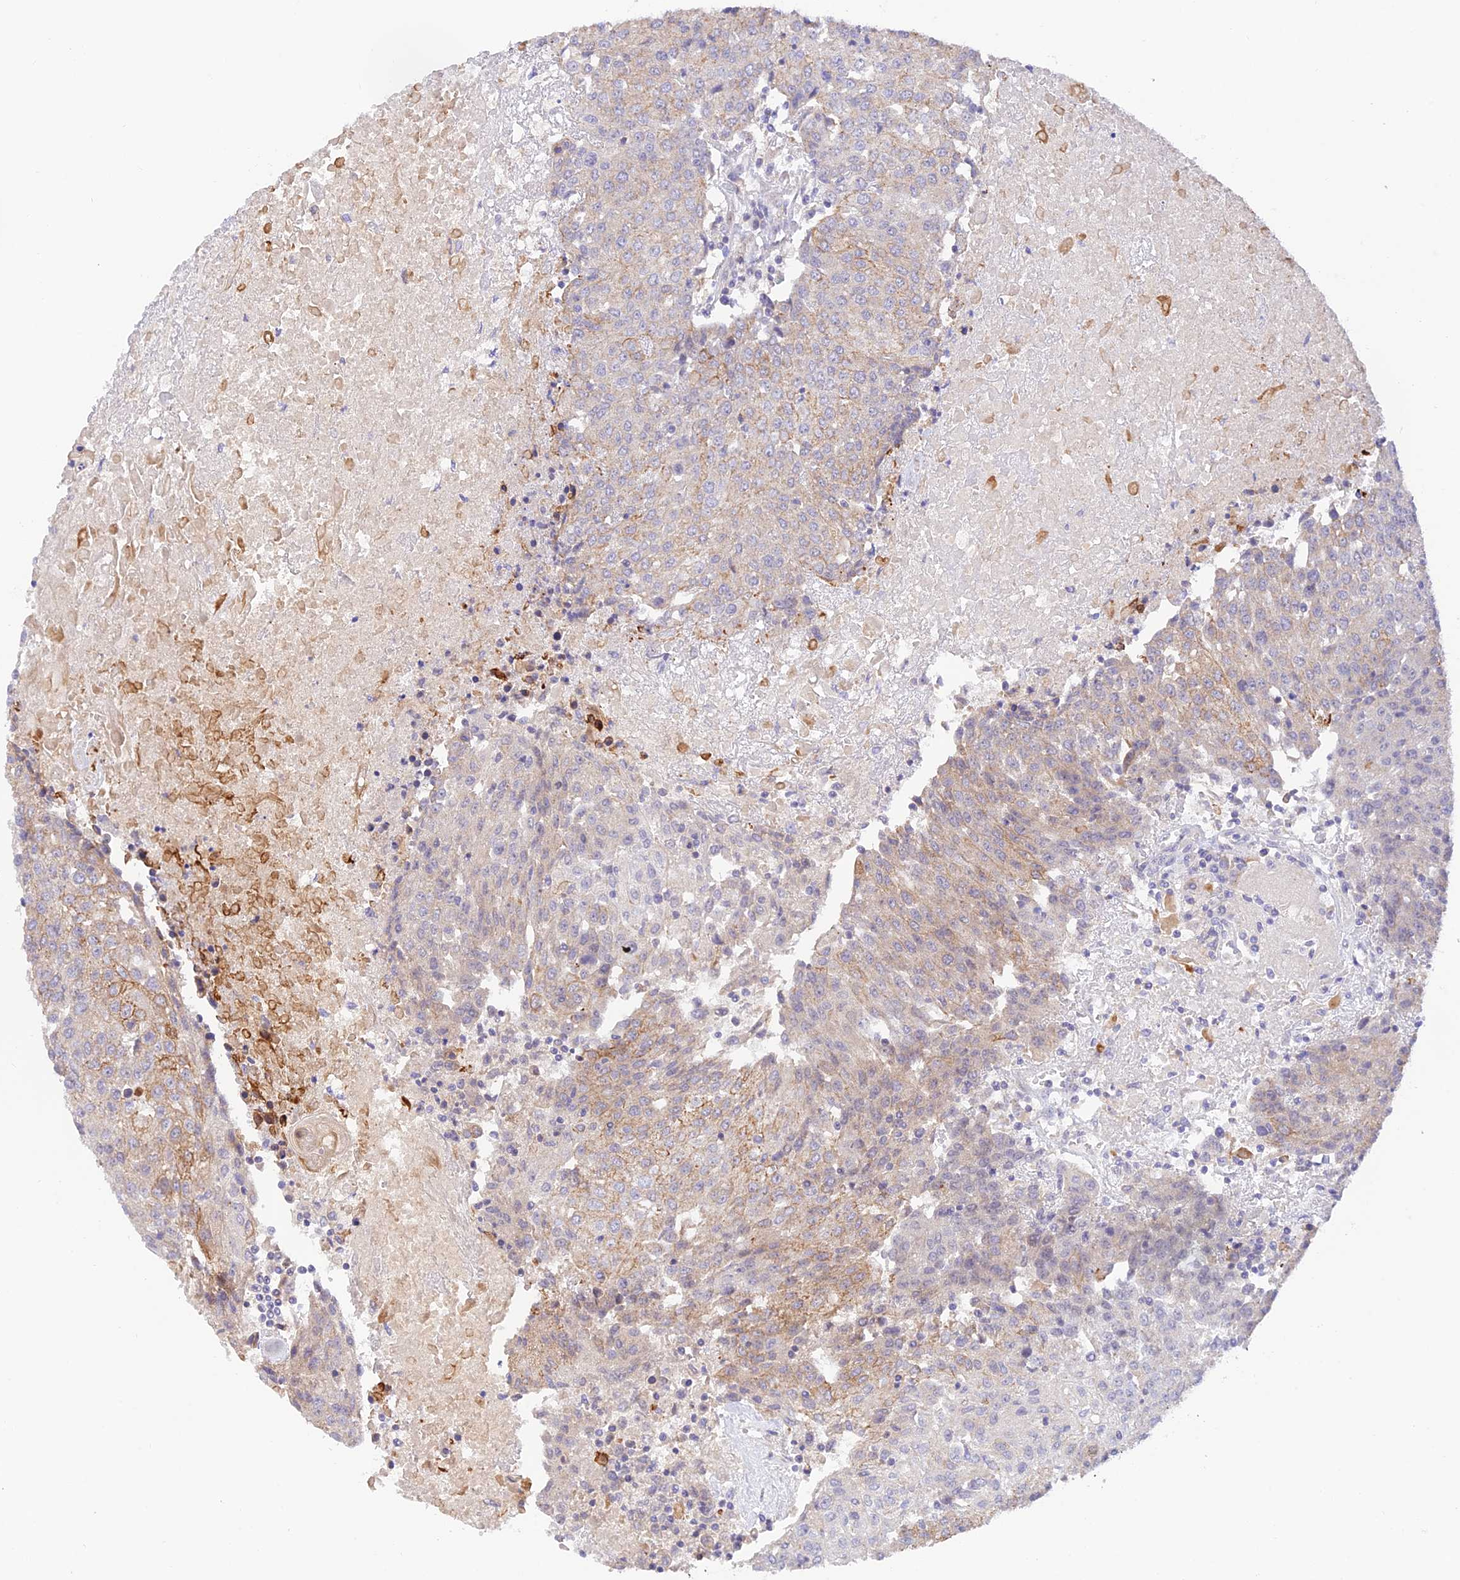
{"staining": {"intensity": "weak", "quantity": "<25%", "location": "cytoplasmic/membranous"}, "tissue": "urothelial cancer", "cell_type": "Tumor cells", "image_type": "cancer", "snomed": [{"axis": "morphology", "description": "Urothelial carcinoma, High grade"}, {"axis": "topography", "description": "Urinary bladder"}], "caption": "High magnification brightfield microscopy of urothelial cancer stained with DAB (3,3'-diaminobenzidine) (brown) and counterstained with hematoxylin (blue): tumor cells show no significant expression.", "gene": "CAMSAP3", "patient": {"sex": "female", "age": 85}}